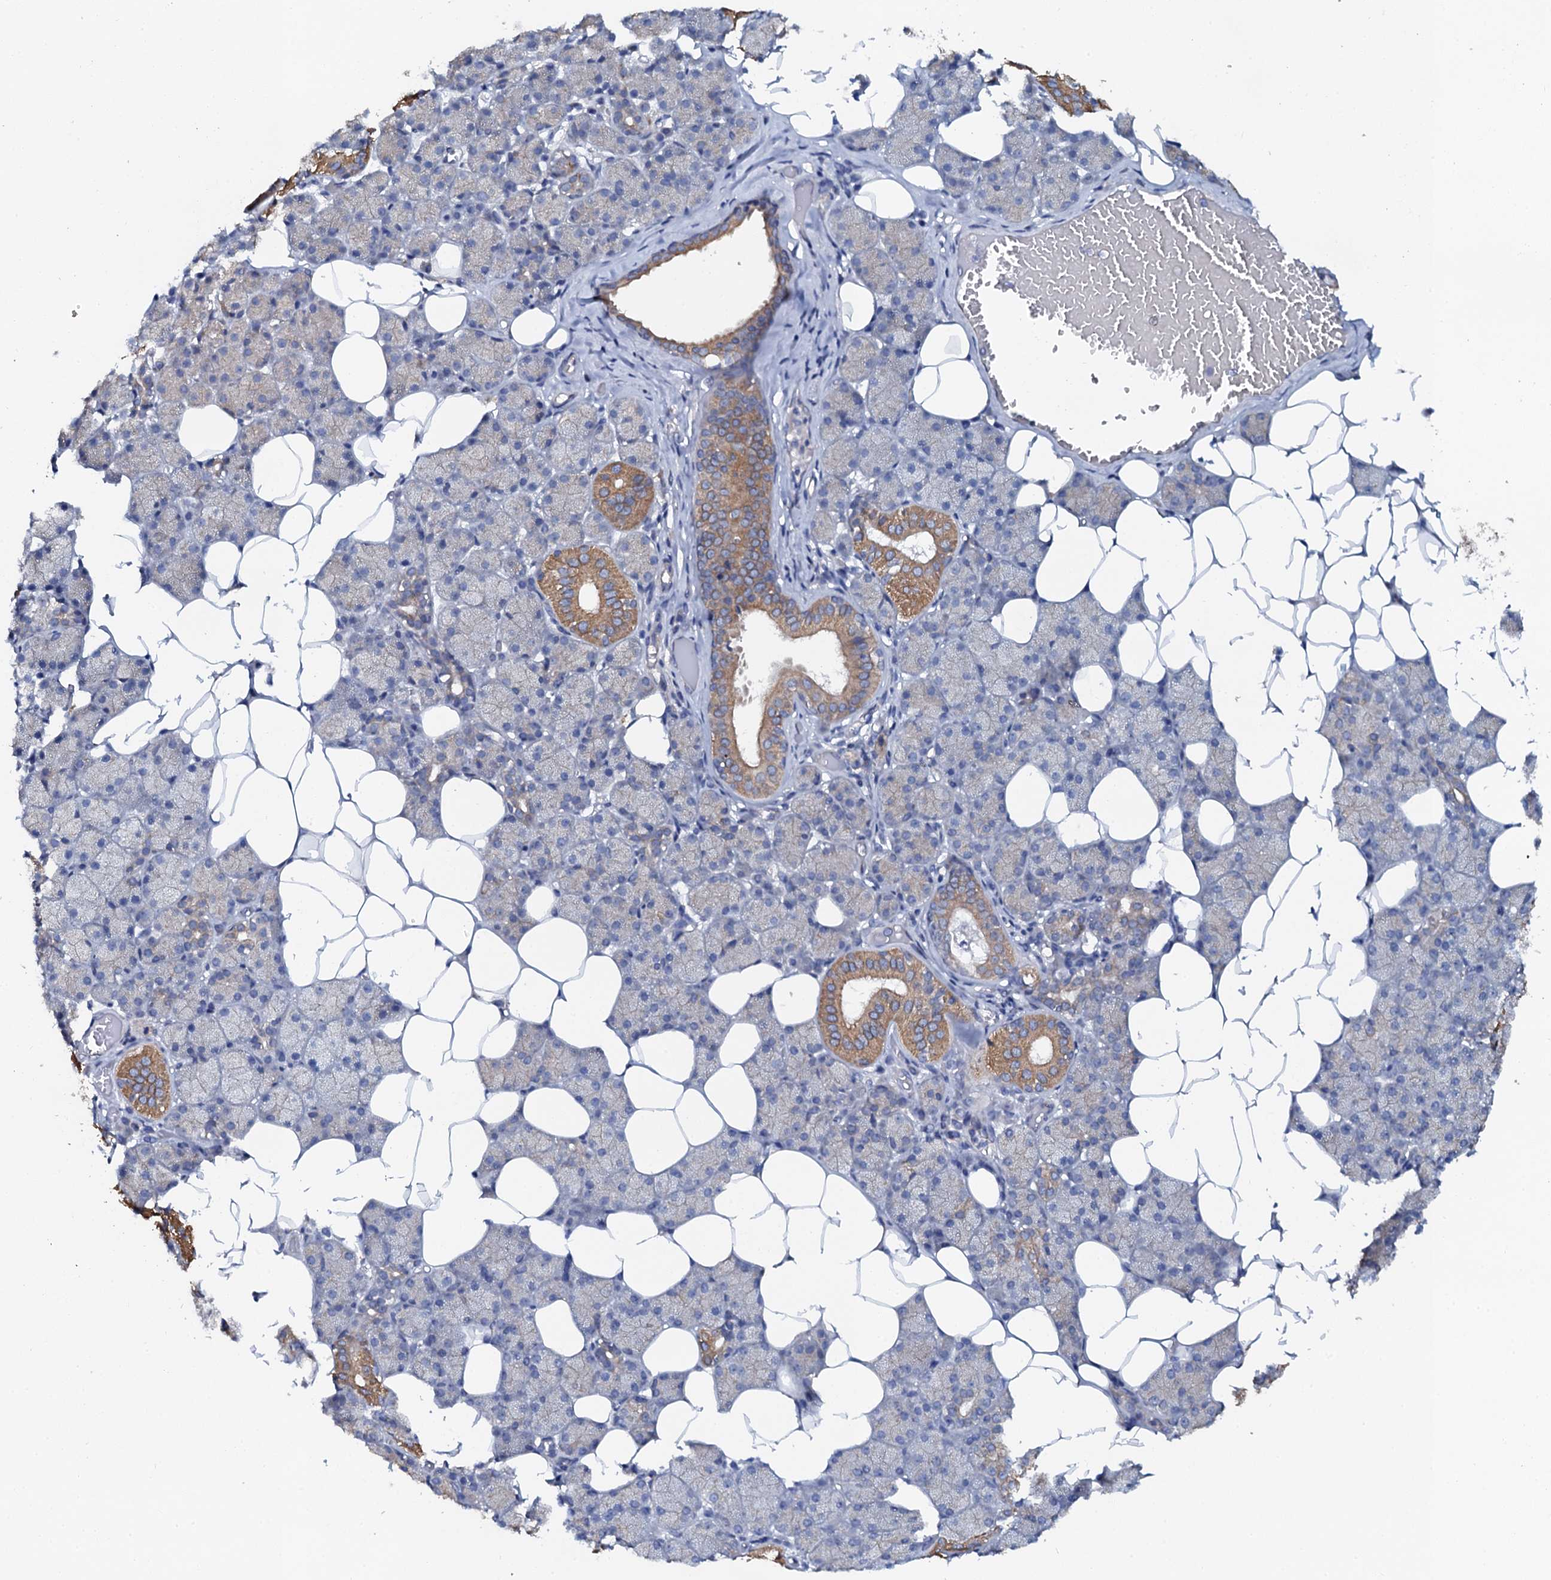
{"staining": {"intensity": "moderate", "quantity": "<25%", "location": "cytoplasmic/membranous"}, "tissue": "salivary gland", "cell_type": "Glandular cells", "image_type": "normal", "snomed": [{"axis": "morphology", "description": "Normal tissue, NOS"}, {"axis": "topography", "description": "Salivary gland"}], "caption": "Immunohistochemical staining of benign salivary gland shows low levels of moderate cytoplasmic/membranous positivity in about <25% of glandular cells.", "gene": "GLCE", "patient": {"sex": "female", "age": 33}}